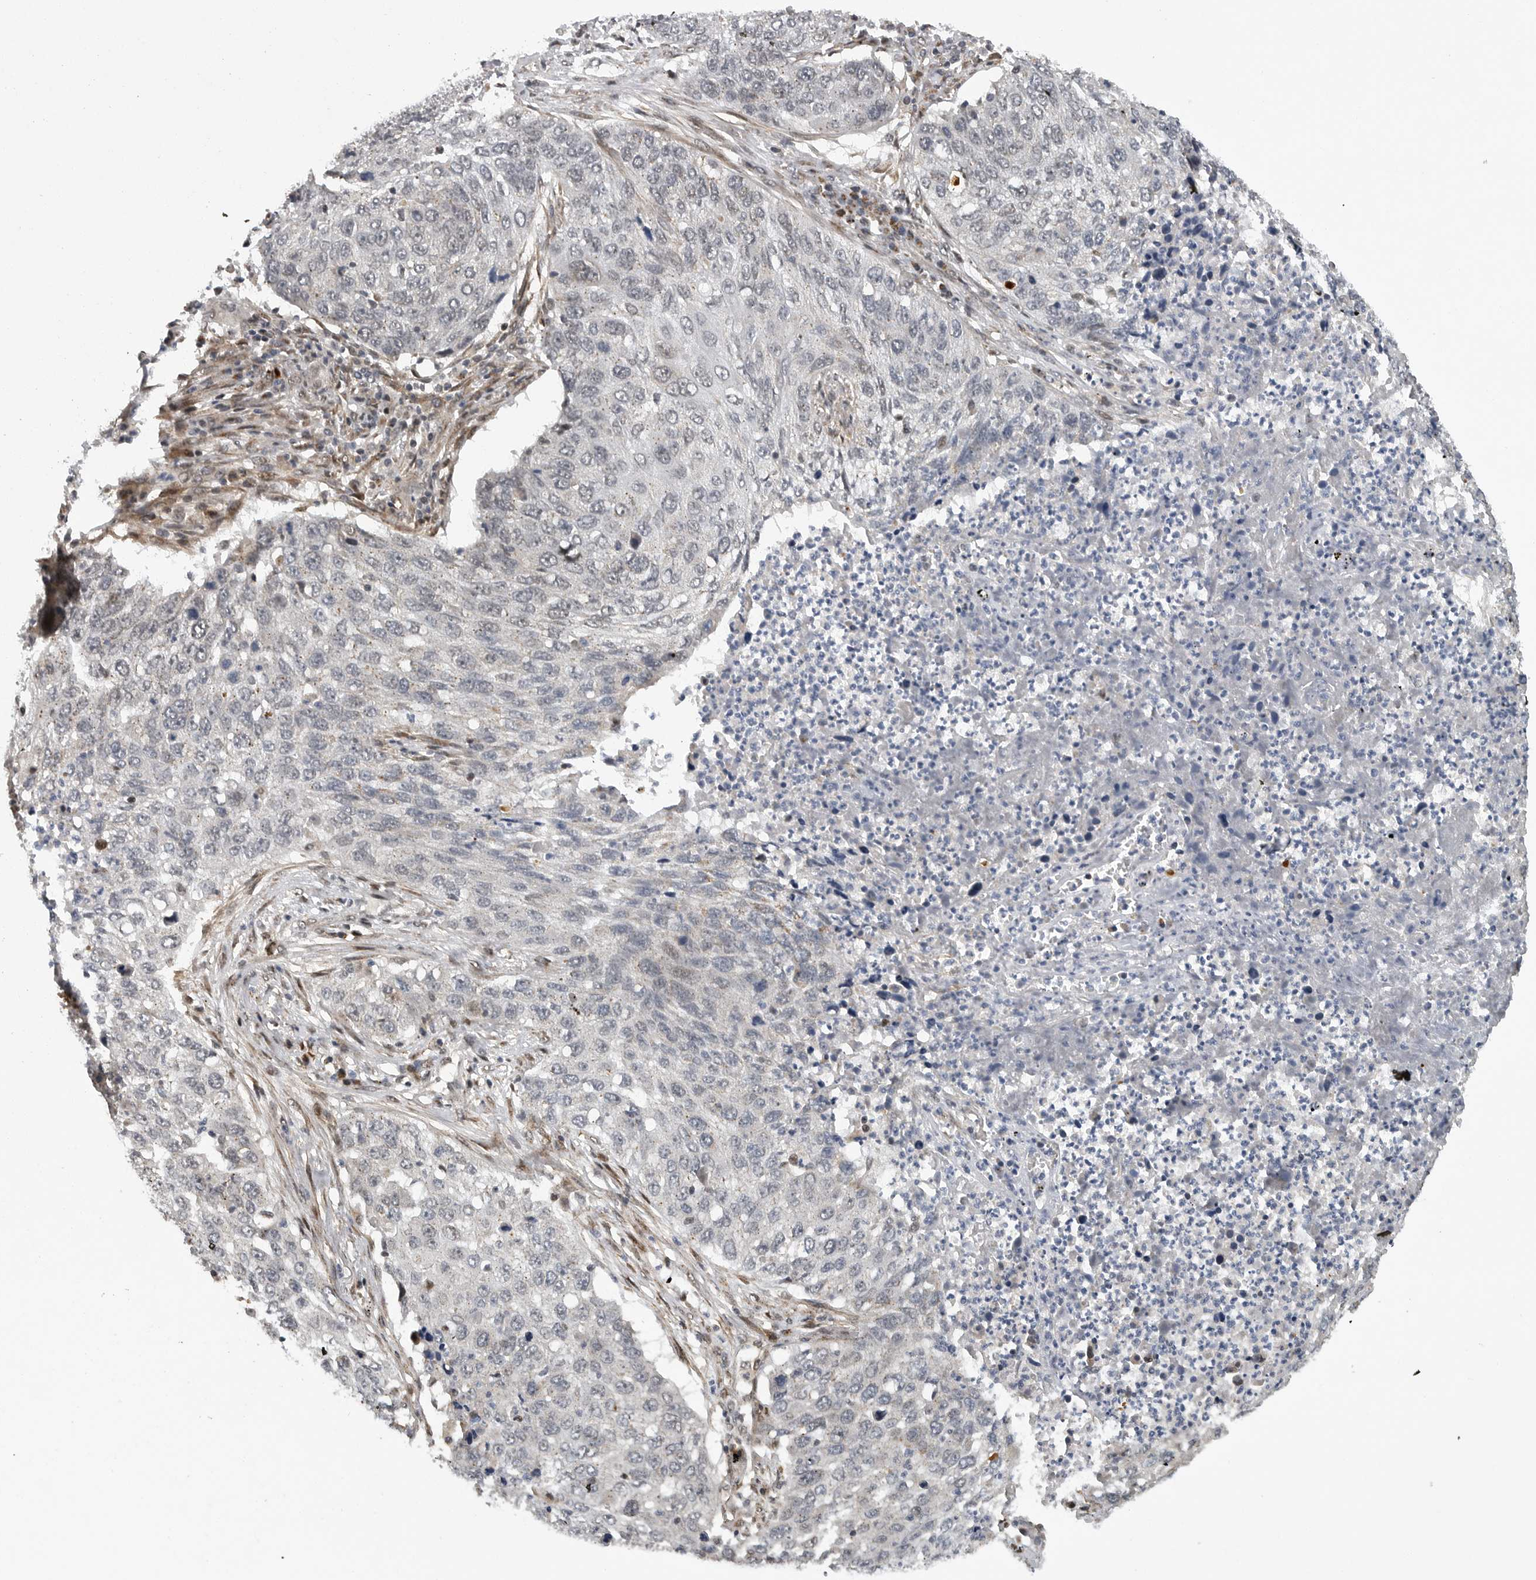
{"staining": {"intensity": "negative", "quantity": "none", "location": "none"}, "tissue": "lung cancer", "cell_type": "Tumor cells", "image_type": "cancer", "snomed": [{"axis": "morphology", "description": "Squamous cell carcinoma, NOS"}, {"axis": "topography", "description": "Lung"}], "caption": "IHC of squamous cell carcinoma (lung) exhibits no staining in tumor cells.", "gene": "TMPRSS11F", "patient": {"sex": "female", "age": 63}}